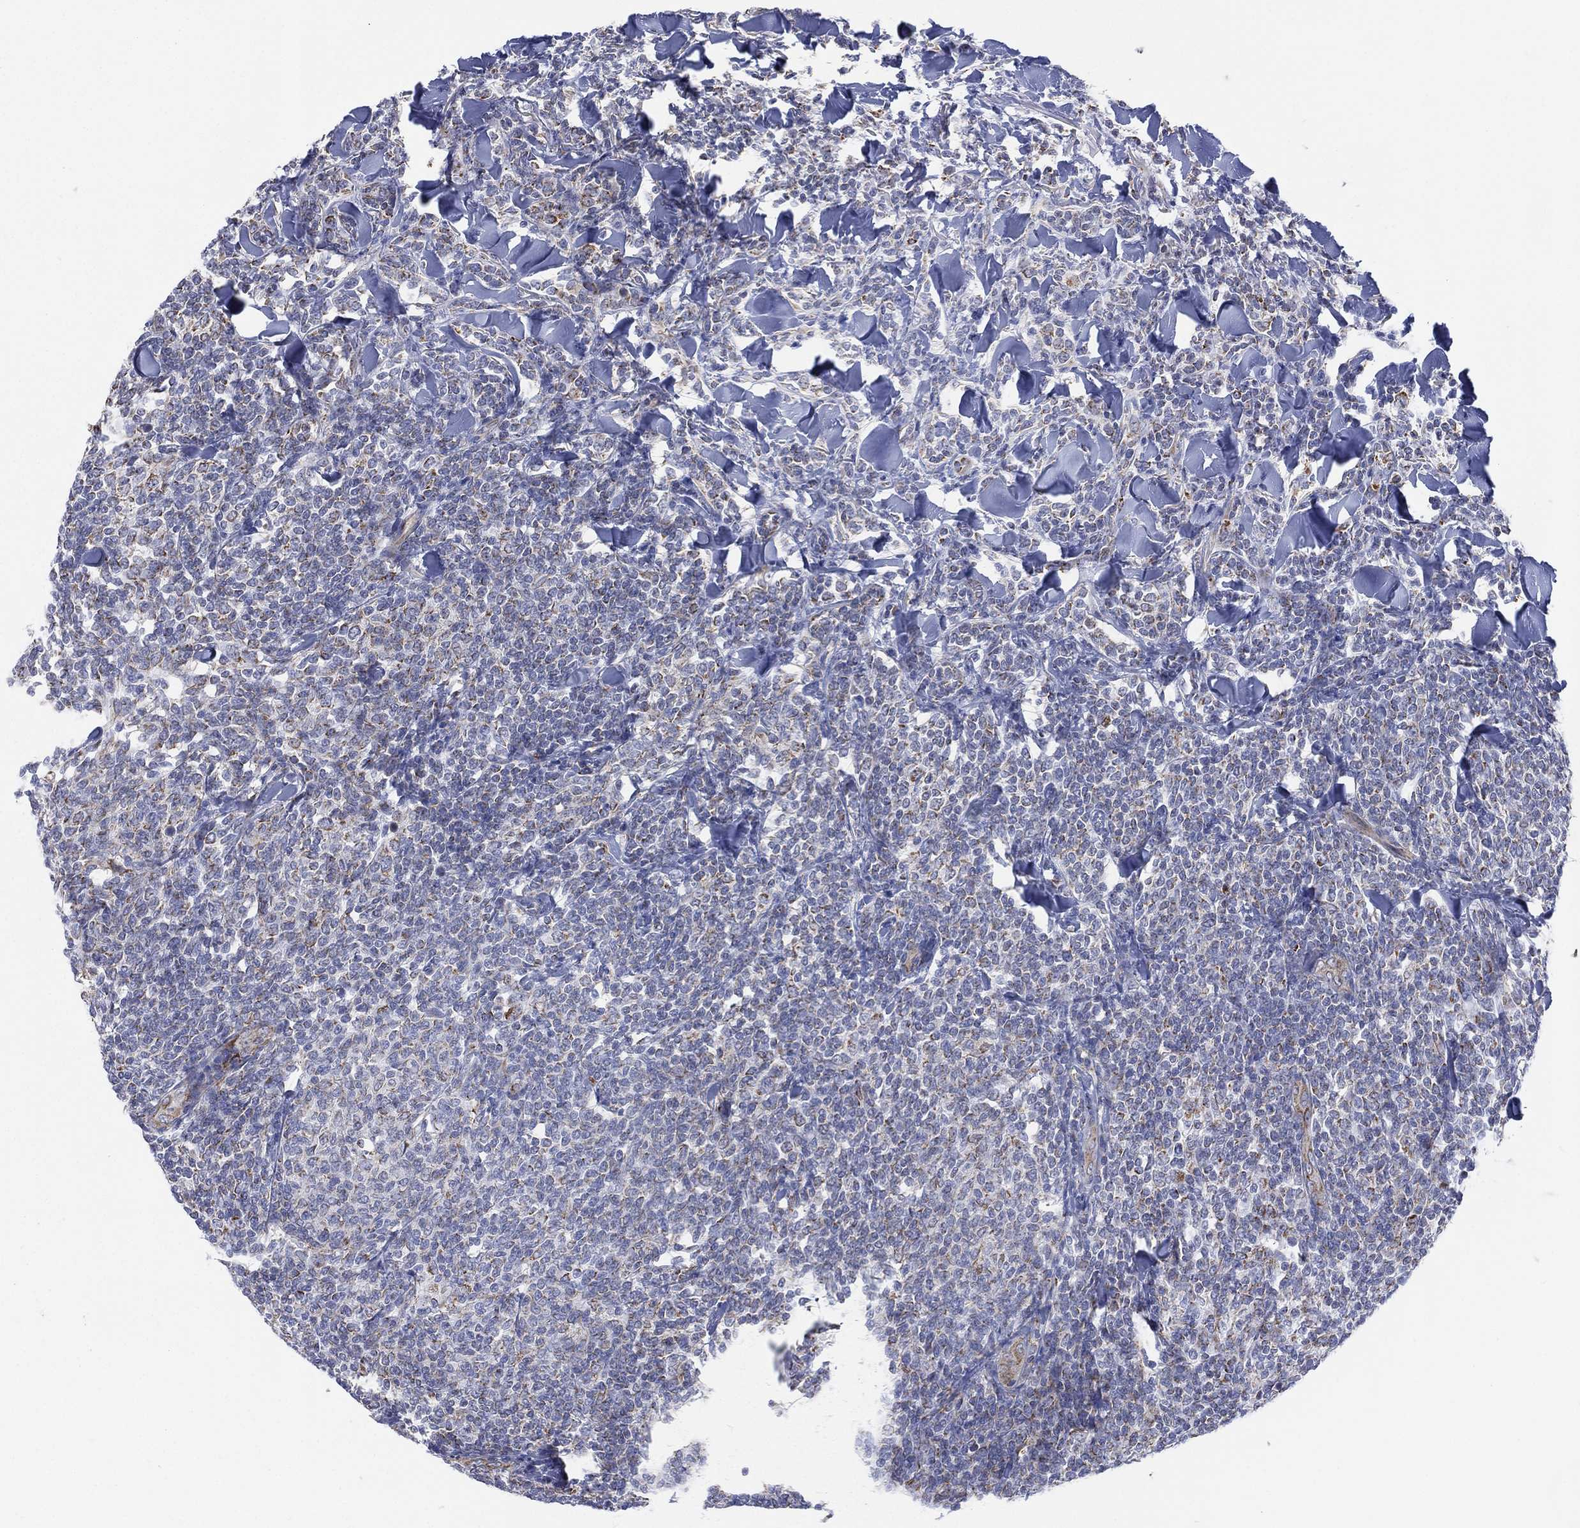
{"staining": {"intensity": "moderate", "quantity": "<25%", "location": "cytoplasmic/membranous"}, "tissue": "lymphoma", "cell_type": "Tumor cells", "image_type": "cancer", "snomed": [{"axis": "morphology", "description": "Malignant lymphoma, non-Hodgkin's type, Low grade"}, {"axis": "topography", "description": "Lymph node"}], "caption": "A histopathology image of lymphoma stained for a protein displays moderate cytoplasmic/membranous brown staining in tumor cells. (brown staining indicates protein expression, while blue staining denotes nuclei).", "gene": "INA", "patient": {"sex": "female", "age": 56}}